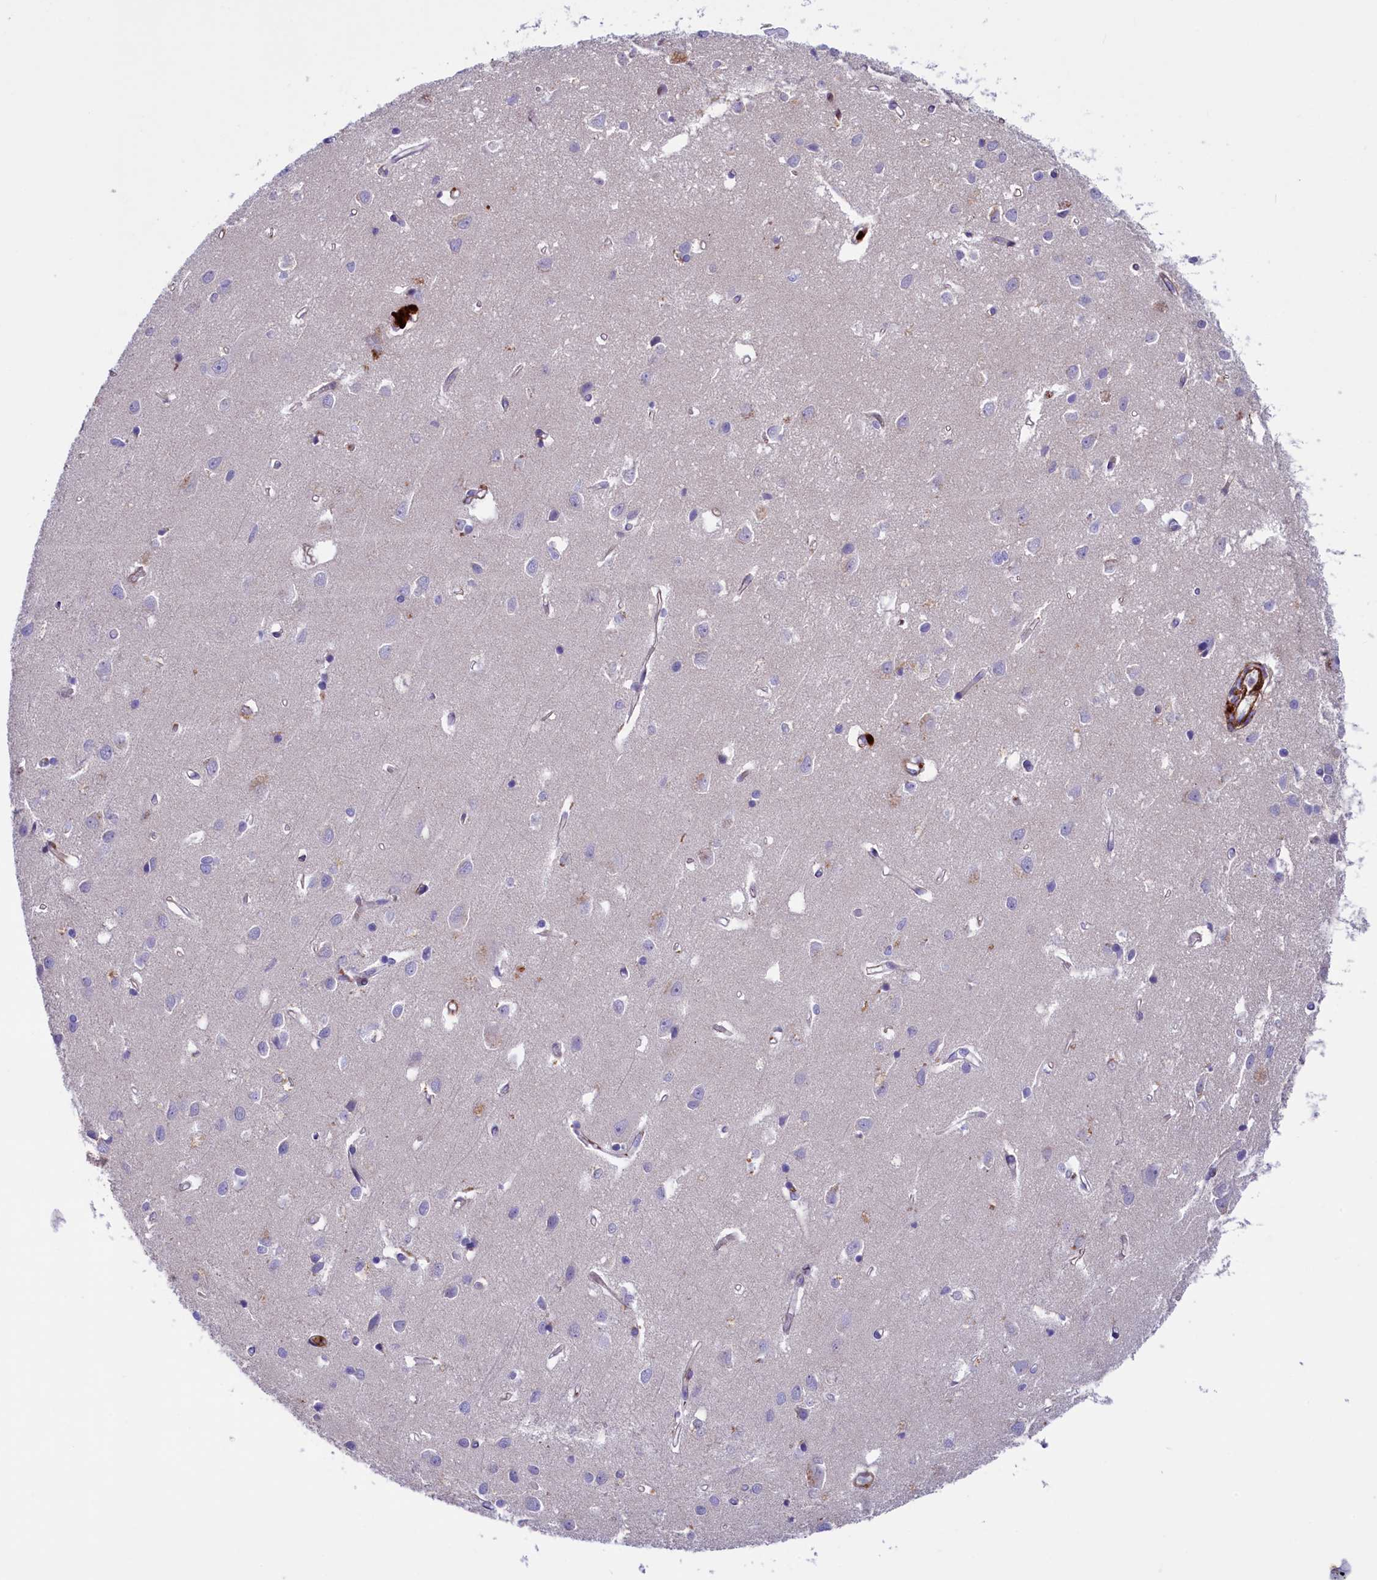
{"staining": {"intensity": "weak", "quantity": "25%-75%", "location": "cytoplasmic/membranous"}, "tissue": "cerebral cortex", "cell_type": "Endothelial cells", "image_type": "normal", "snomed": [{"axis": "morphology", "description": "Normal tissue, NOS"}, {"axis": "topography", "description": "Cerebral cortex"}], "caption": "This histopathology image demonstrates immunohistochemistry (IHC) staining of unremarkable cerebral cortex, with low weak cytoplasmic/membranous expression in approximately 25%-75% of endothelial cells.", "gene": "LOXL1", "patient": {"sex": "female", "age": 64}}